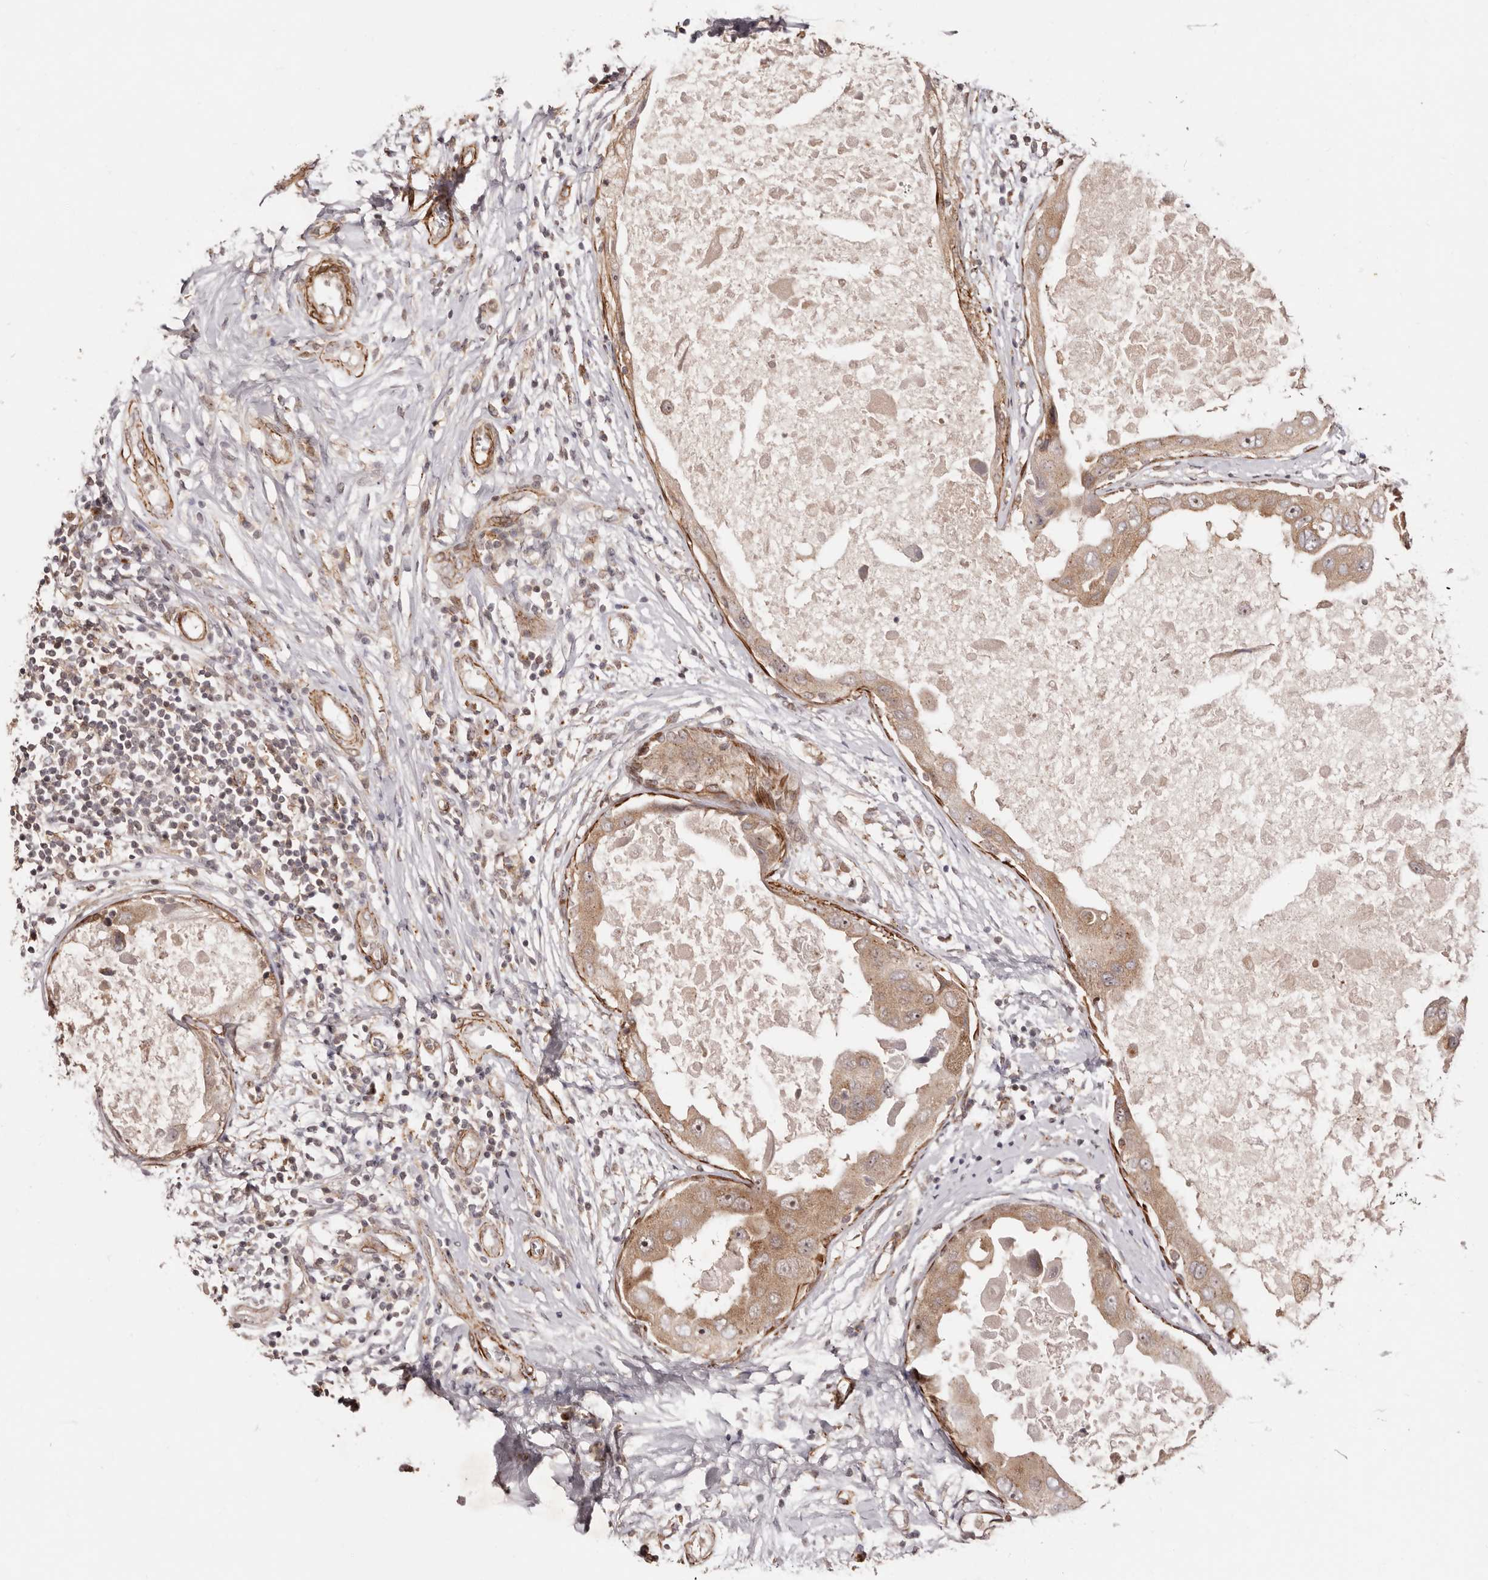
{"staining": {"intensity": "moderate", "quantity": ">75%", "location": "cytoplasmic/membranous"}, "tissue": "breast cancer", "cell_type": "Tumor cells", "image_type": "cancer", "snomed": [{"axis": "morphology", "description": "Duct carcinoma"}, {"axis": "topography", "description": "Breast"}], "caption": "Protein expression analysis of breast cancer demonstrates moderate cytoplasmic/membranous expression in about >75% of tumor cells.", "gene": "MICAL2", "patient": {"sex": "female", "age": 27}}